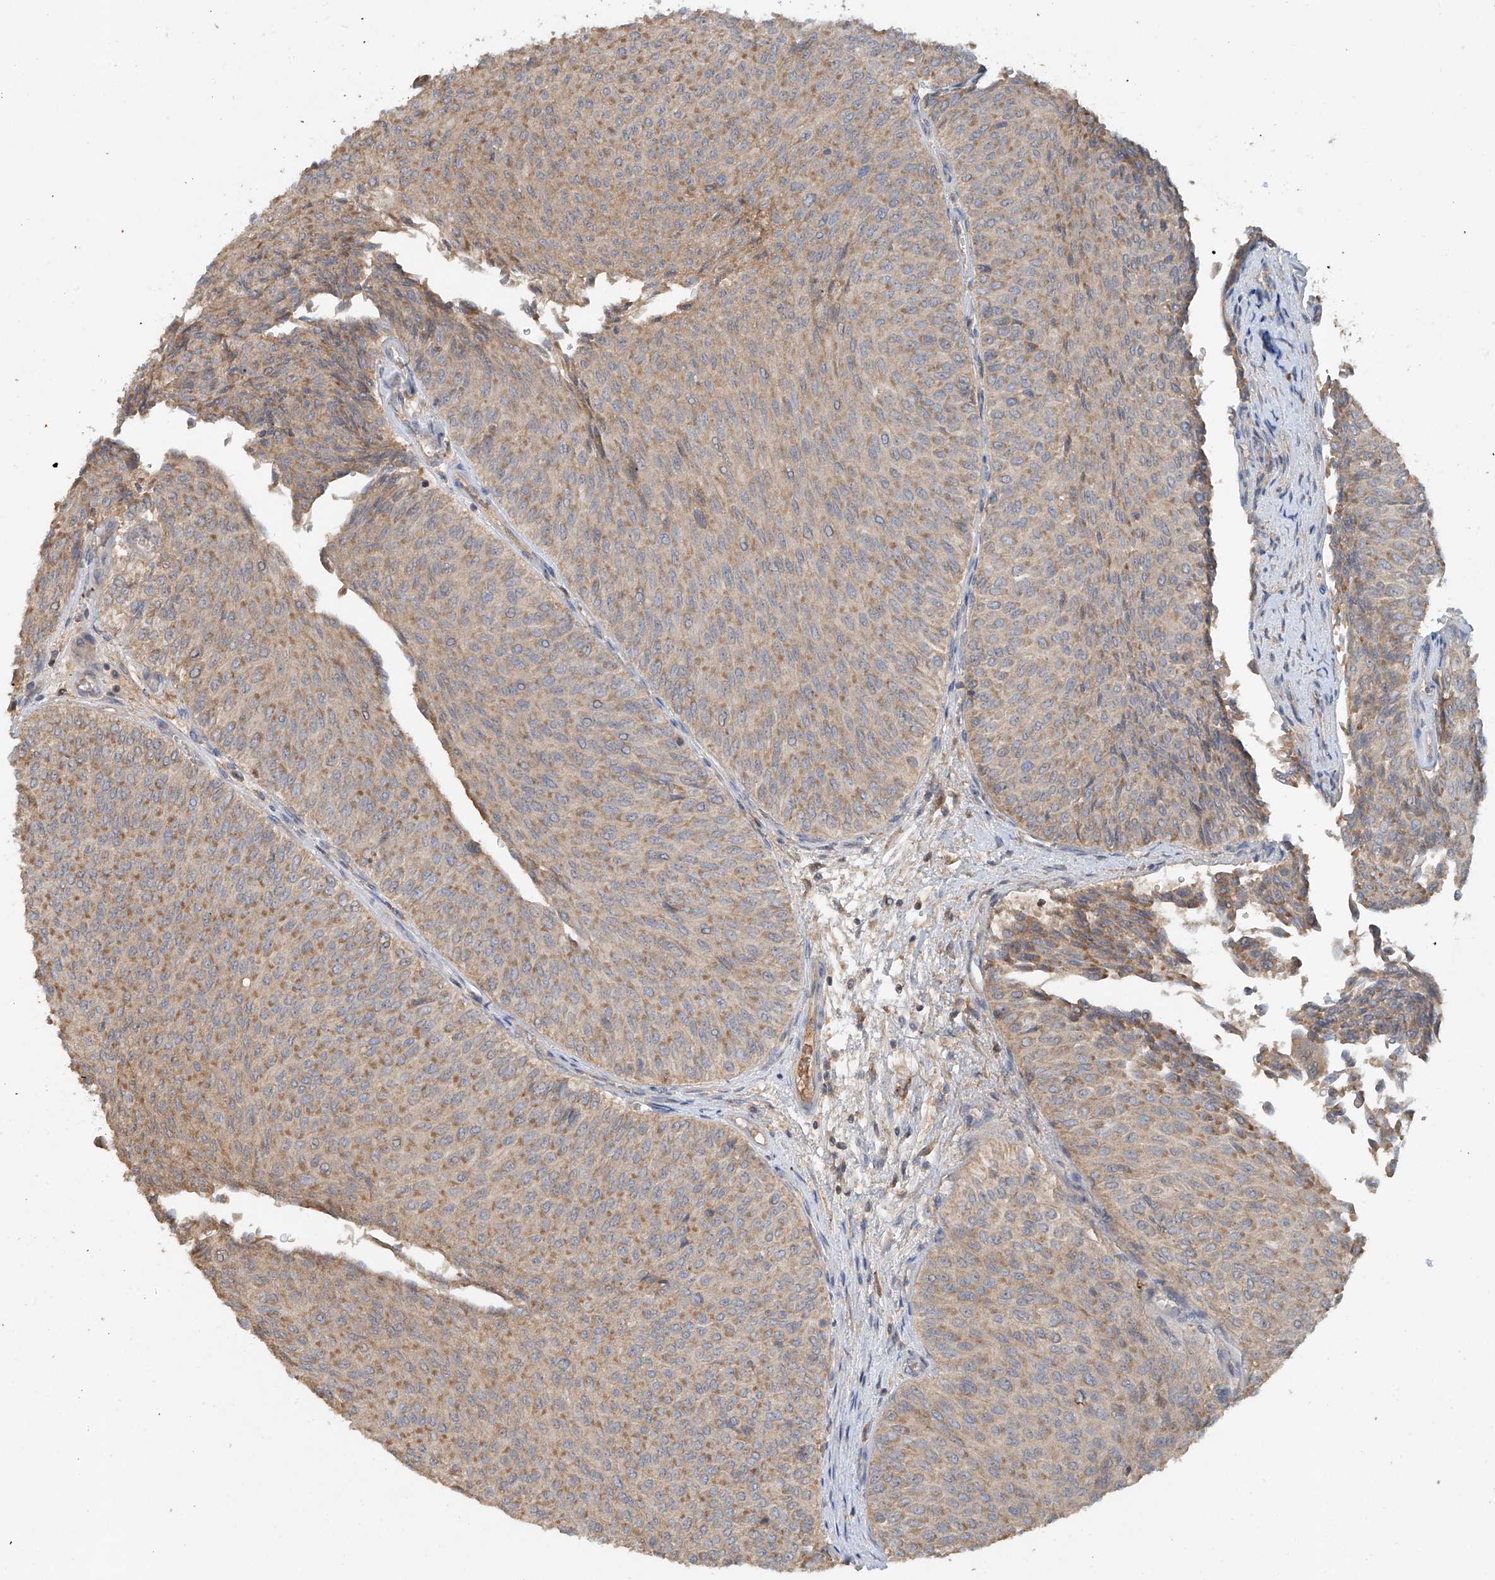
{"staining": {"intensity": "weak", "quantity": ">75%", "location": "cytoplasmic/membranous"}, "tissue": "urothelial cancer", "cell_type": "Tumor cells", "image_type": "cancer", "snomed": [{"axis": "morphology", "description": "Urothelial carcinoma, Low grade"}, {"axis": "topography", "description": "Urinary bladder"}], "caption": "About >75% of tumor cells in human low-grade urothelial carcinoma demonstrate weak cytoplasmic/membranous protein positivity as visualized by brown immunohistochemical staining.", "gene": "GNB1L", "patient": {"sex": "male", "age": 78}}